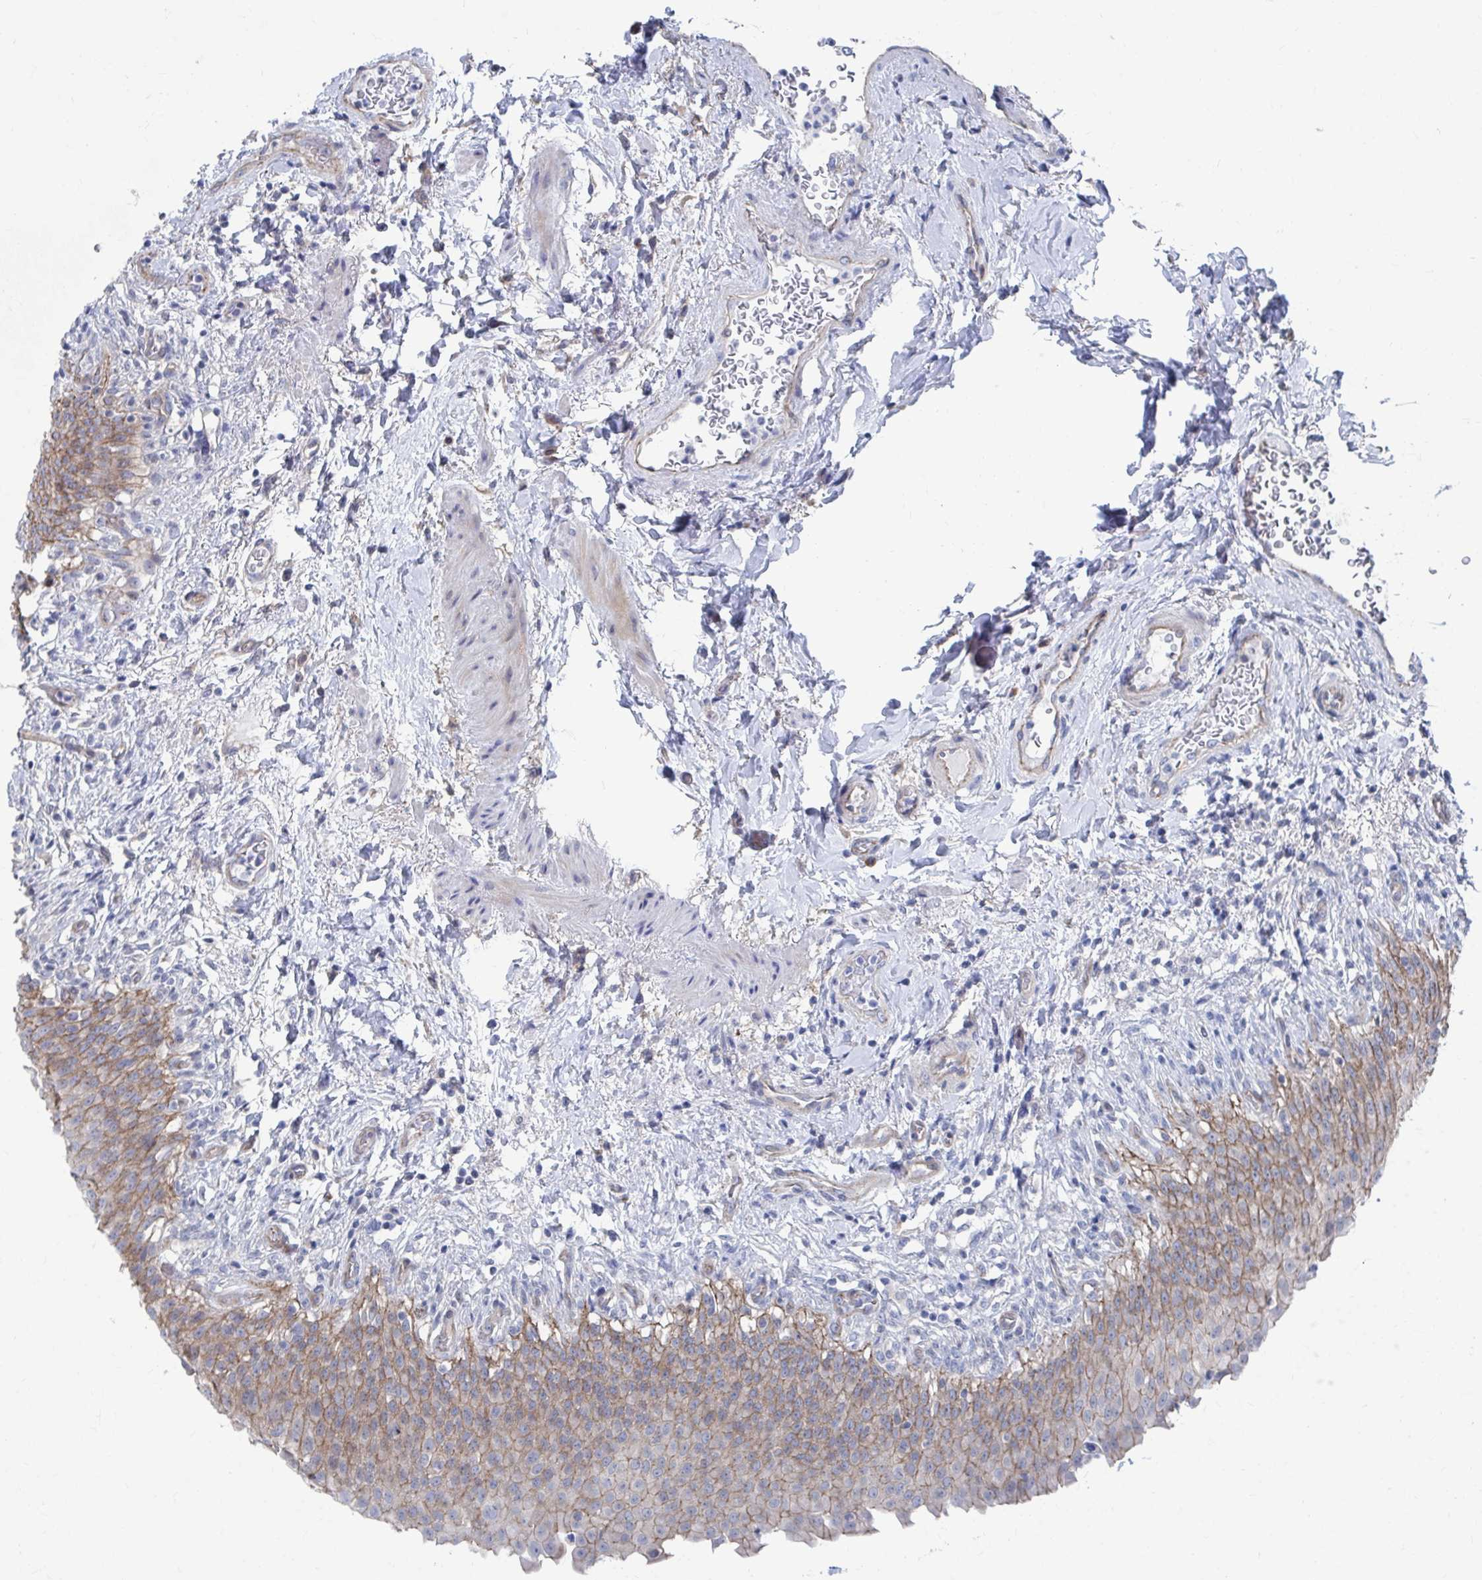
{"staining": {"intensity": "weak", "quantity": "25%-75%", "location": "cytoplasmic/membranous"}, "tissue": "urinary bladder", "cell_type": "Urothelial cells", "image_type": "normal", "snomed": [{"axis": "morphology", "description": "Normal tissue, NOS"}, {"axis": "topography", "description": "Urinary bladder"}, {"axis": "topography", "description": "Peripheral nerve tissue"}], "caption": "Weak cytoplasmic/membranous expression for a protein is appreciated in approximately 25%-75% of urothelial cells of normal urinary bladder using immunohistochemistry (IHC).", "gene": "PLEKHG7", "patient": {"sex": "female", "age": 60}}